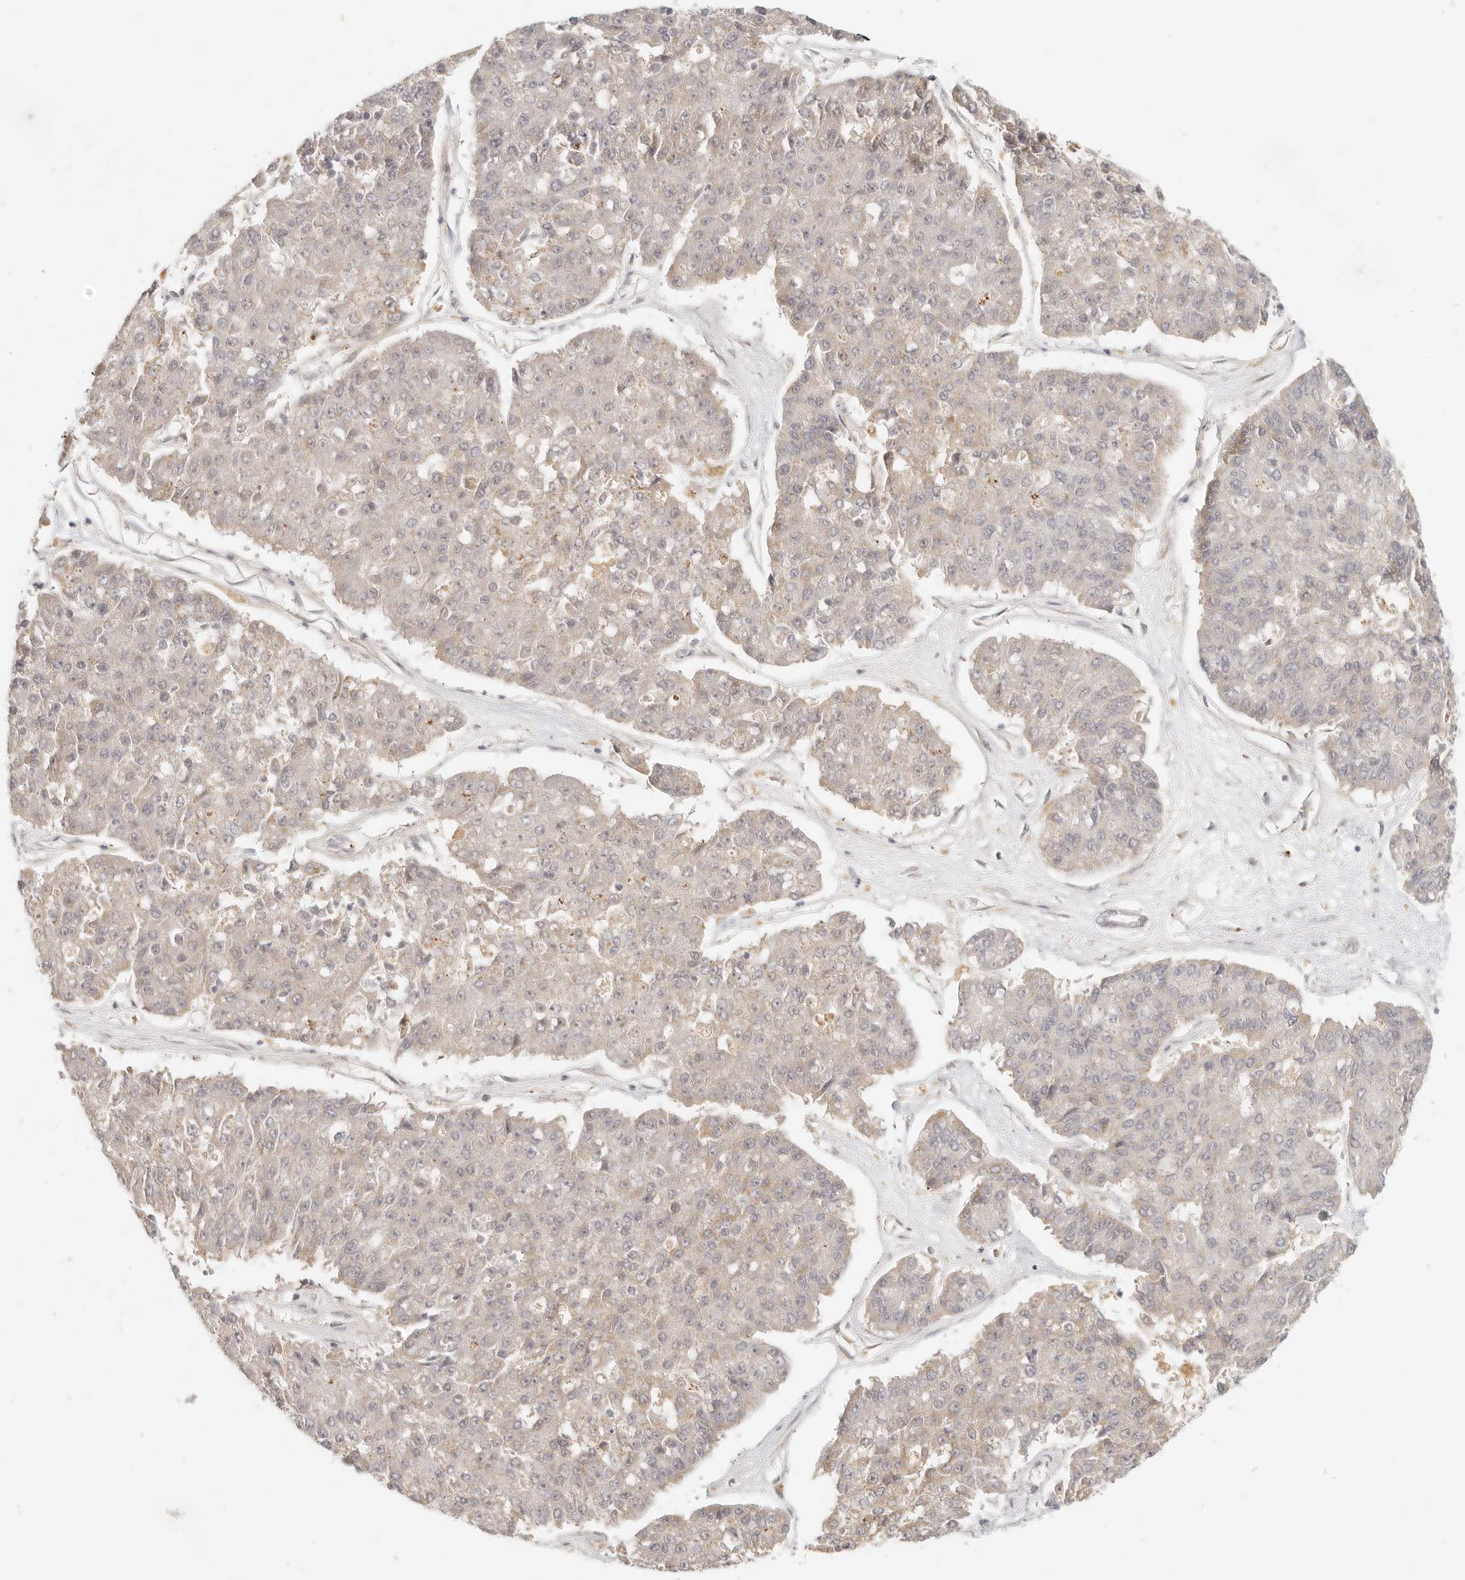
{"staining": {"intensity": "negative", "quantity": "none", "location": "none"}, "tissue": "pancreatic cancer", "cell_type": "Tumor cells", "image_type": "cancer", "snomed": [{"axis": "morphology", "description": "Adenocarcinoma, NOS"}, {"axis": "topography", "description": "Pancreas"}], "caption": "A histopathology image of pancreatic adenocarcinoma stained for a protein demonstrates no brown staining in tumor cells.", "gene": "INTS11", "patient": {"sex": "male", "age": 50}}